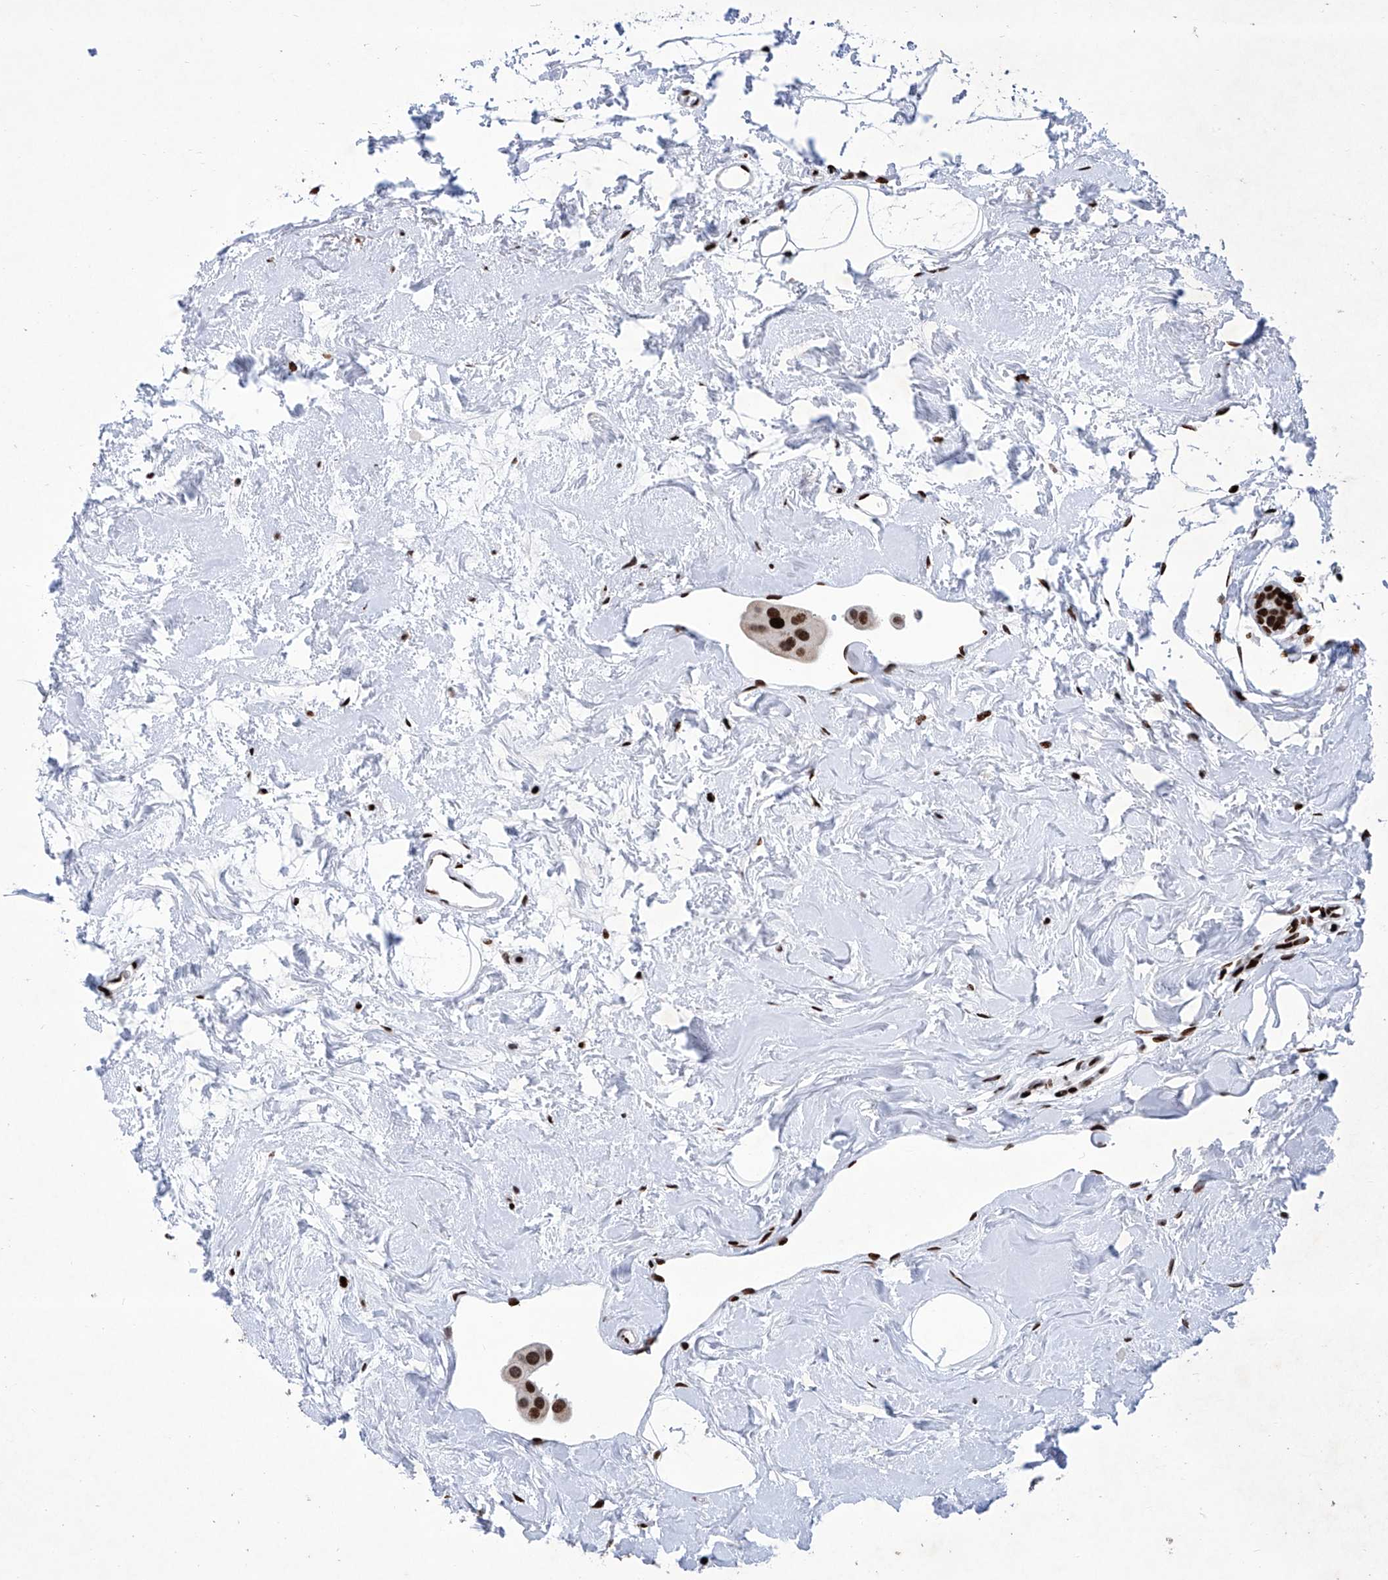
{"staining": {"intensity": "strong", "quantity": ">75%", "location": "nuclear"}, "tissue": "breast cancer", "cell_type": "Tumor cells", "image_type": "cancer", "snomed": [{"axis": "morphology", "description": "Normal tissue, NOS"}, {"axis": "morphology", "description": "Duct carcinoma"}, {"axis": "topography", "description": "Breast"}], "caption": "Immunohistochemical staining of human breast cancer shows high levels of strong nuclear protein expression in about >75% of tumor cells.", "gene": "HEY2", "patient": {"sex": "female", "age": 39}}